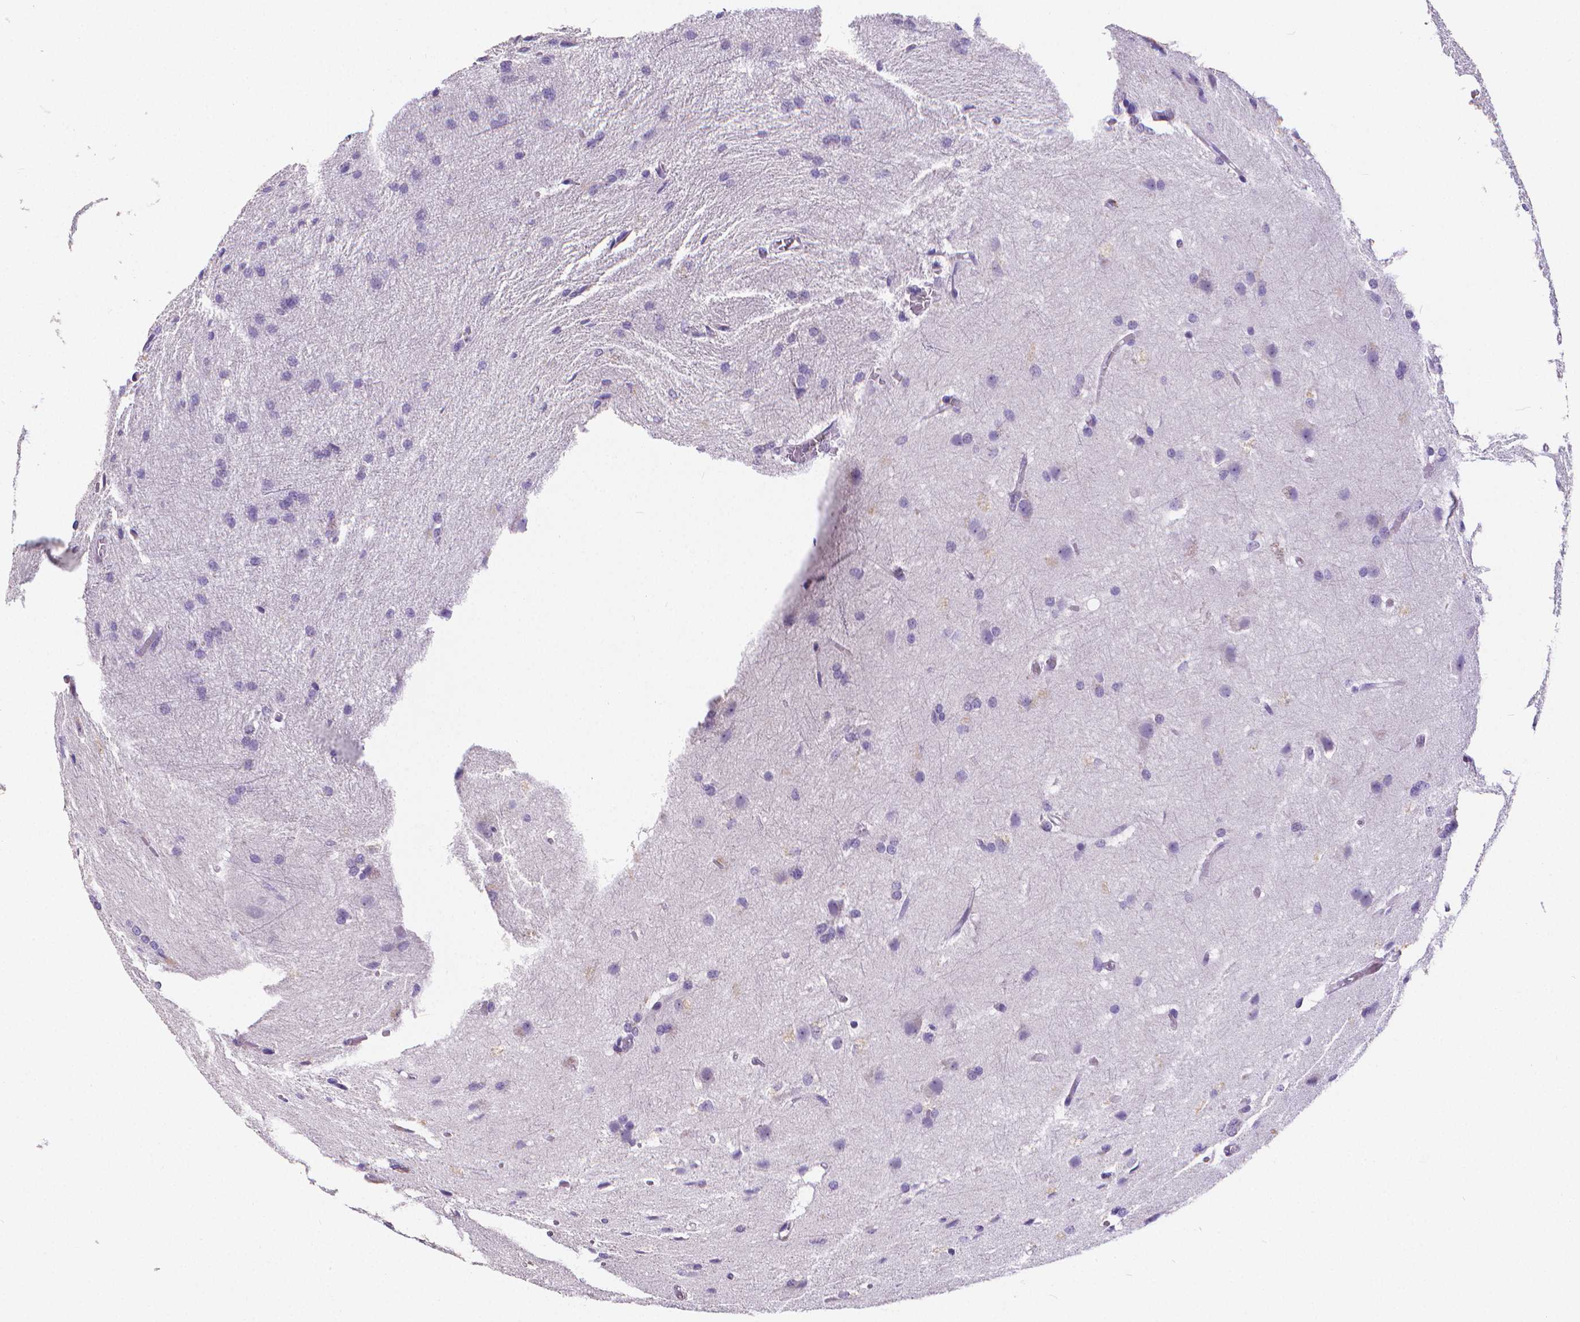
{"staining": {"intensity": "negative", "quantity": "none", "location": "none"}, "tissue": "glioma", "cell_type": "Tumor cells", "image_type": "cancer", "snomed": [{"axis": "morphology", "description": "Glioma, malignant, High grade"}, {"axis": "topography", "description": "Brain"}], "caption": "Malignant high-grade glioma stained for a protein using immunohistochemistry shows no positivity tumor cells.", "gene": "CD4", "patient": {"sex": "male", "age": 68}}